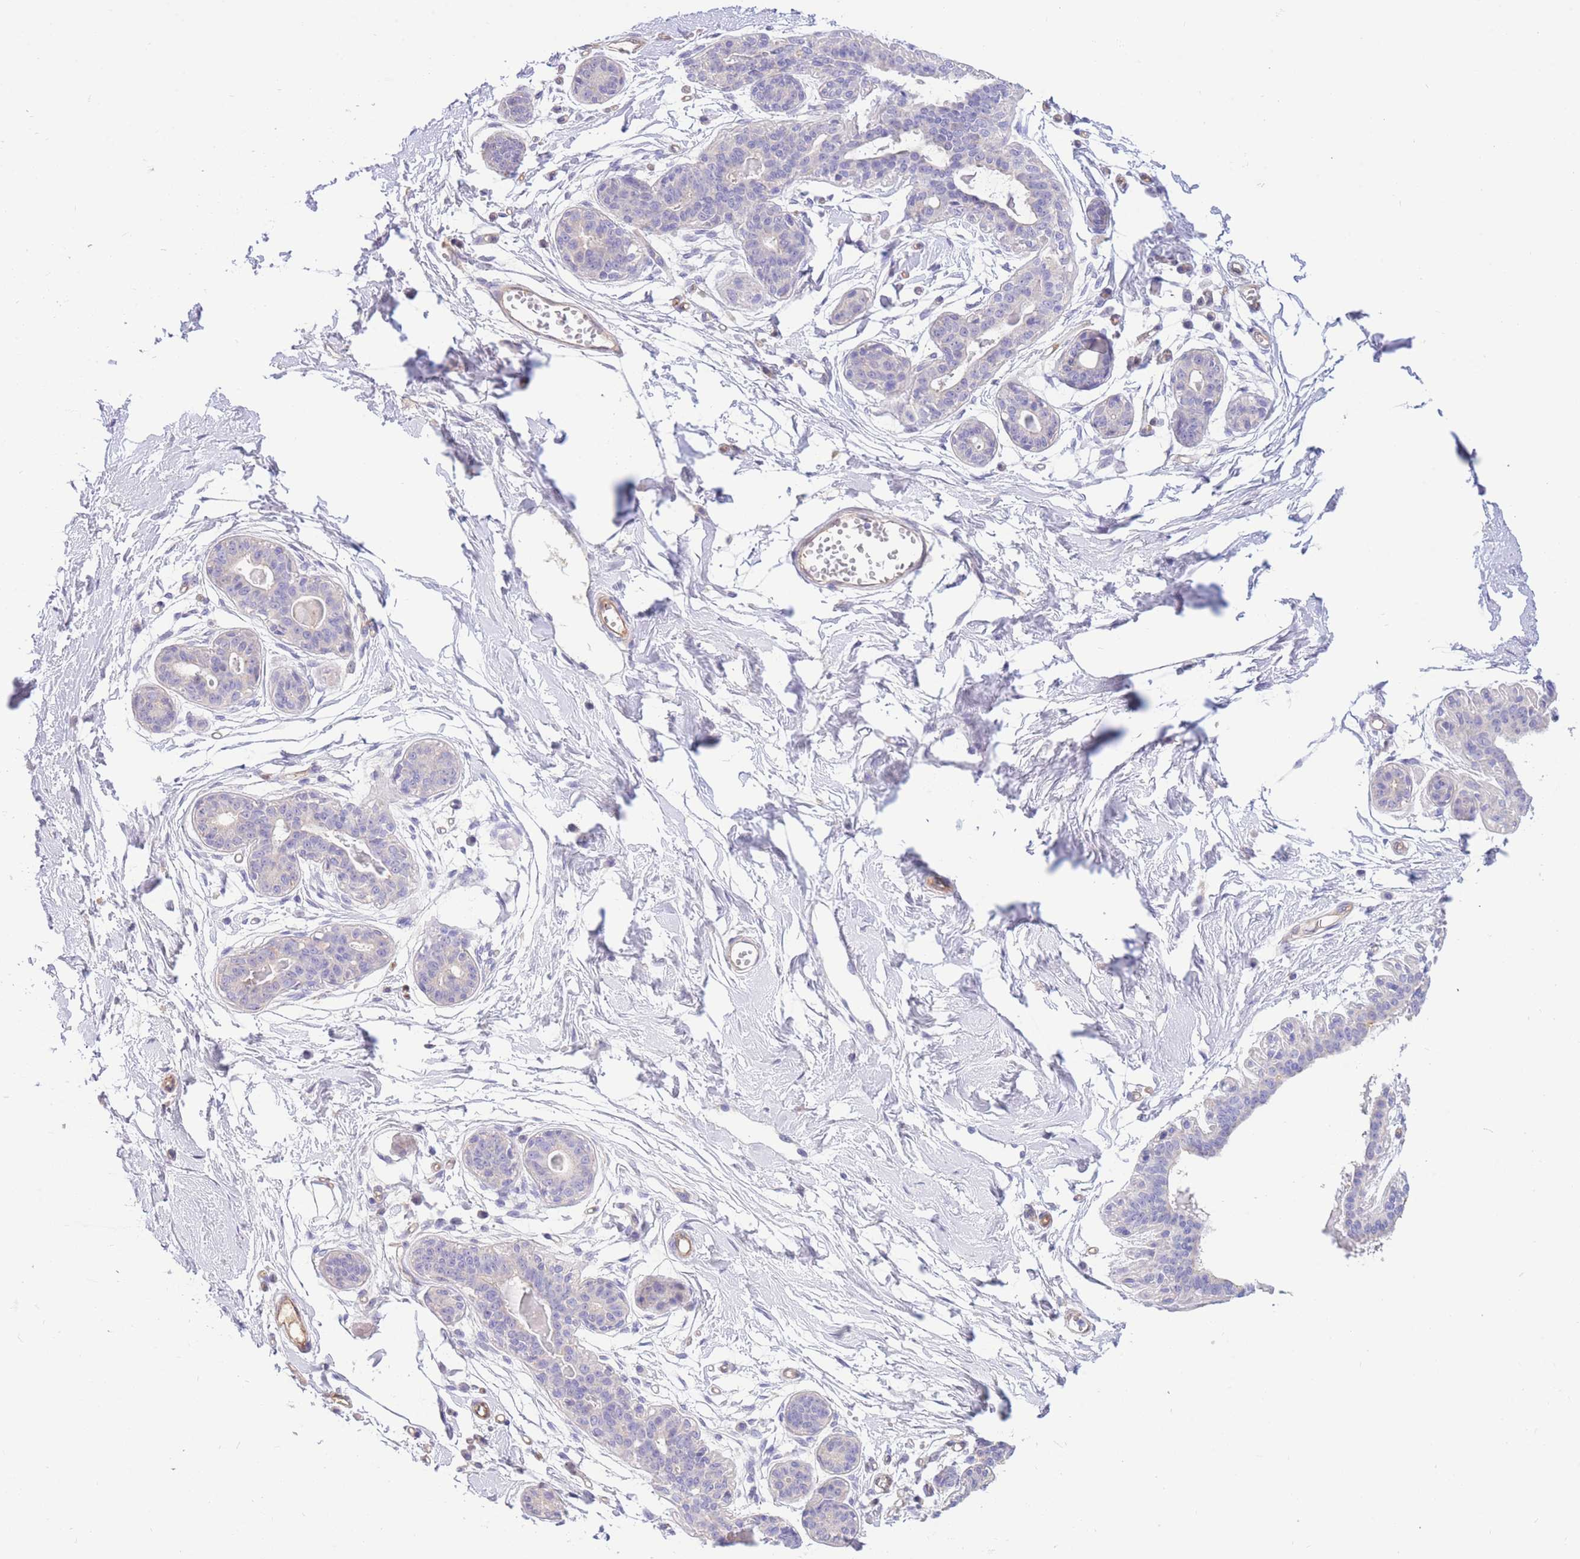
{"staining": {"intensity": "negative", "quantity": "none", "location": "none"}, "tissue": "breast", "cell_type": "Adipocytes", "image_type": "normal", "snomed": [{"axis": "morphology", "description": "Normal tissue, NOS"}, {"axis": "topography", "description": "Breast"}], "caption": "Micrograph shows no protein positivity in adipocytes of benign breast.", "gene": "SULT1A1", "patient": {"sex": "female", "age": 45}}